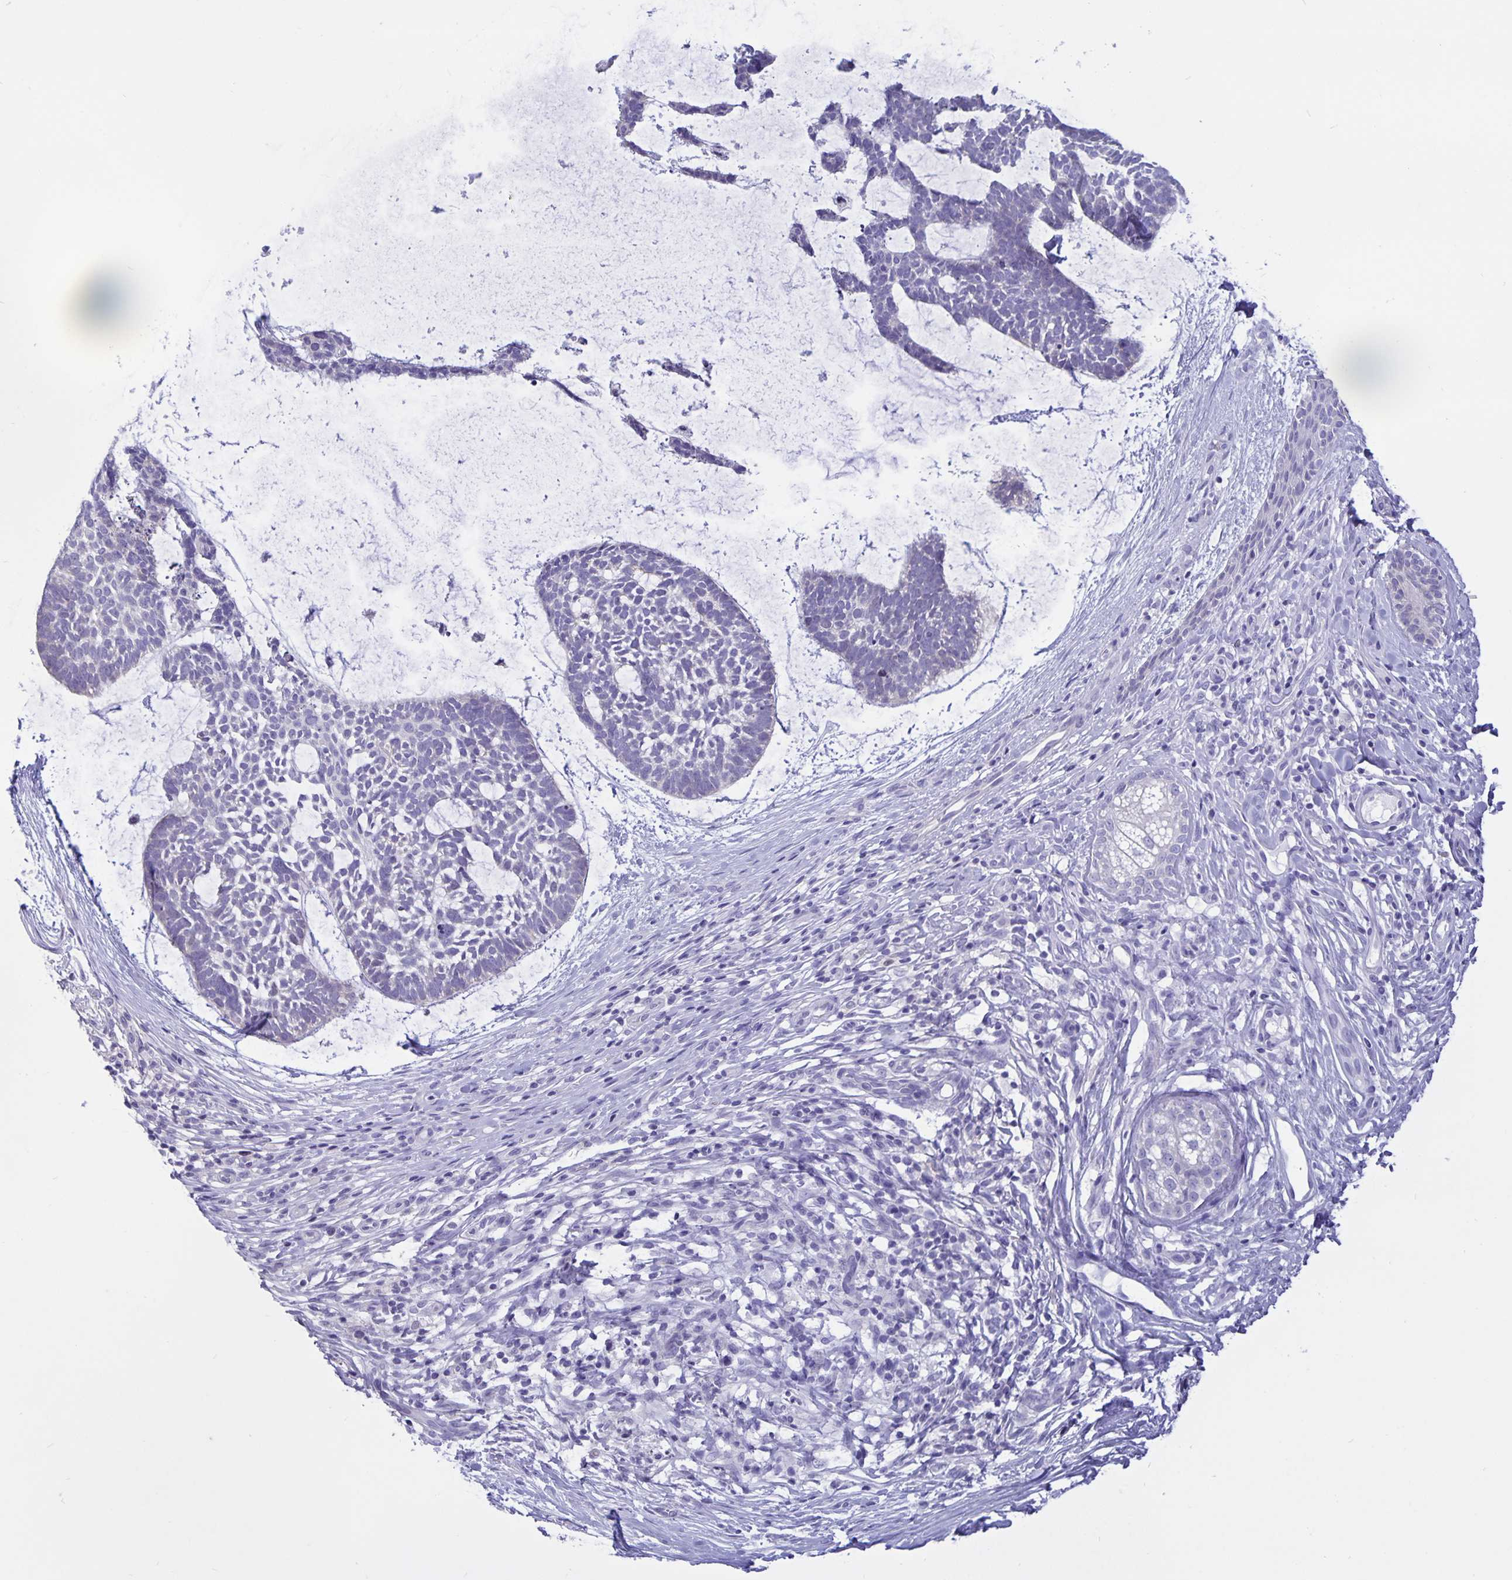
{"staining": {"intensity": "negative", "quantity": "none", "location": "none"}, "tissue": "skin cancer", "cell_type": "Tumor cells", "image_type": "cancer", "snomed": [{"axis": "morphology", "description": "Basal cell carcinoma"}, {"axis": "topography", "description": "Skin"}], "caption": "The image displays no significant expression in tumor cells of skin basal cell carcinoma. The staining is performed using DAB (3,3'-diaminobenzidine) brown chromogen with nuclei counter-stained in using hematoxylin.", "gene": "ERMN", "patient": {"sex": "male", "age": 64}}